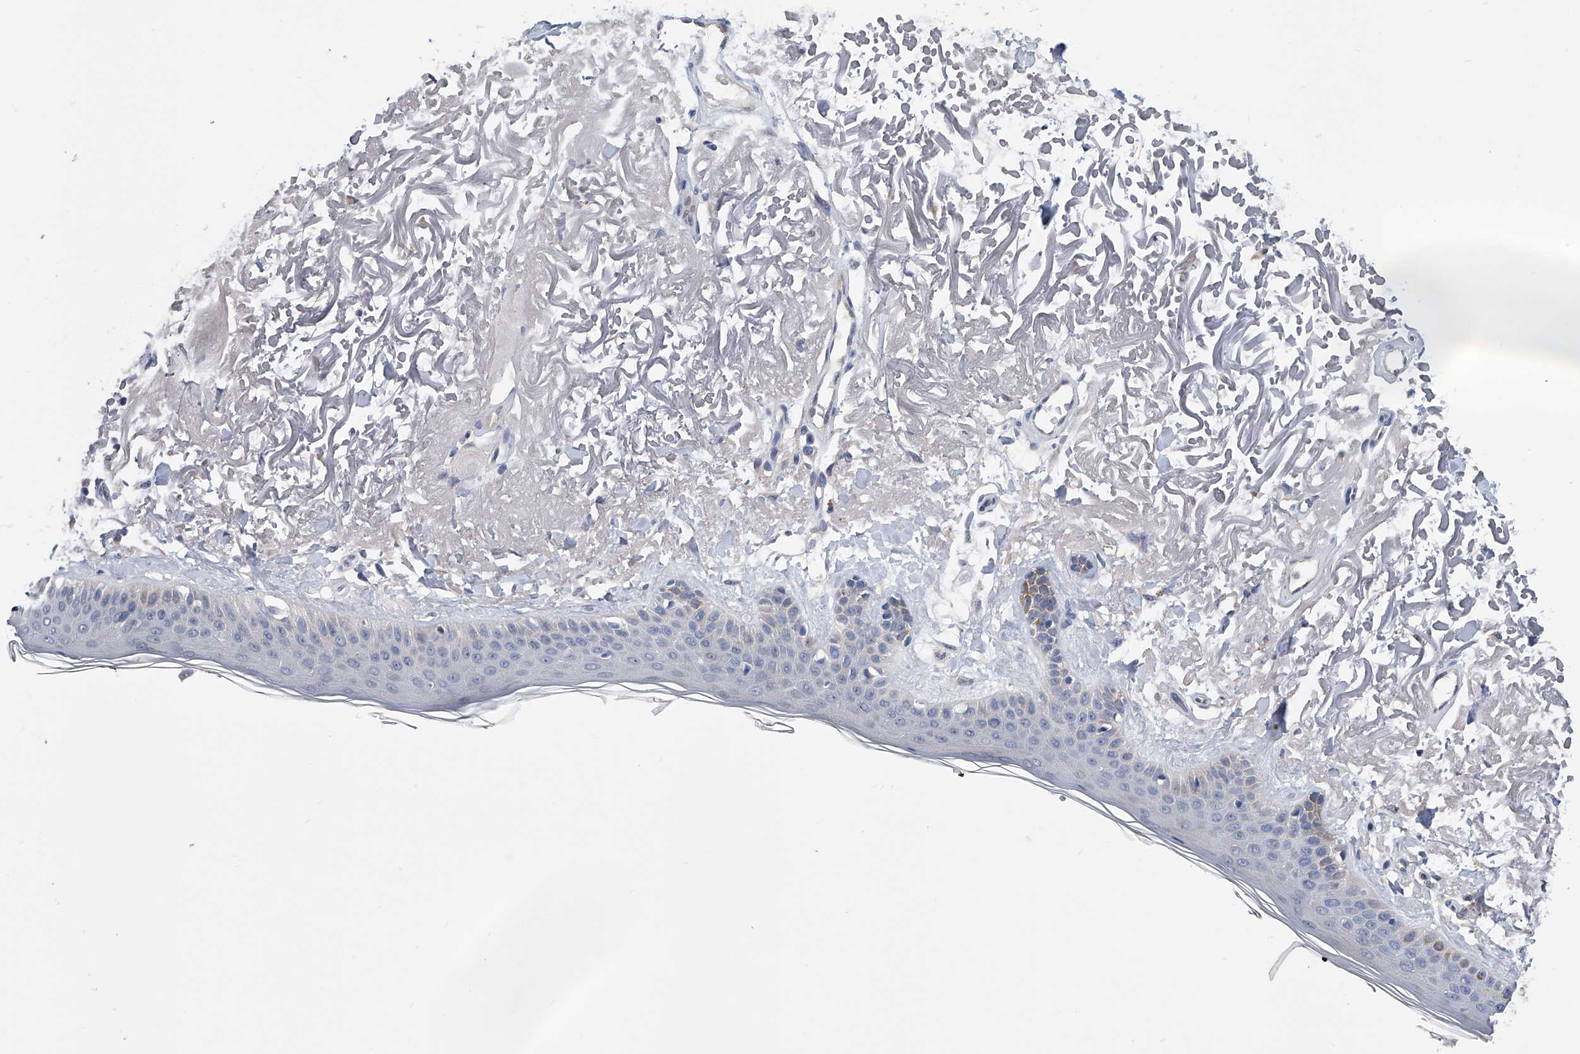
{"staining": {"intensity": "negative", "quantity": "none", "location": "none"}, "tissue": "skin", "cell_type": "Fibroblasts", "image_type": "normal", "snomed": [{"axis": "morphology", "description": "Normal tissue, NOS"}, {"axis": "topography", "description": "Skin"}, {"axis": "topography", "description": "Skeletal muscle"}], "caption": "An immunohistochemistry micrograph of unremarkable skin is shown. There is no staining in fibroblasts of skin.", "gene": "PGM3", "patient": {"sex": "male", "age": 83}}